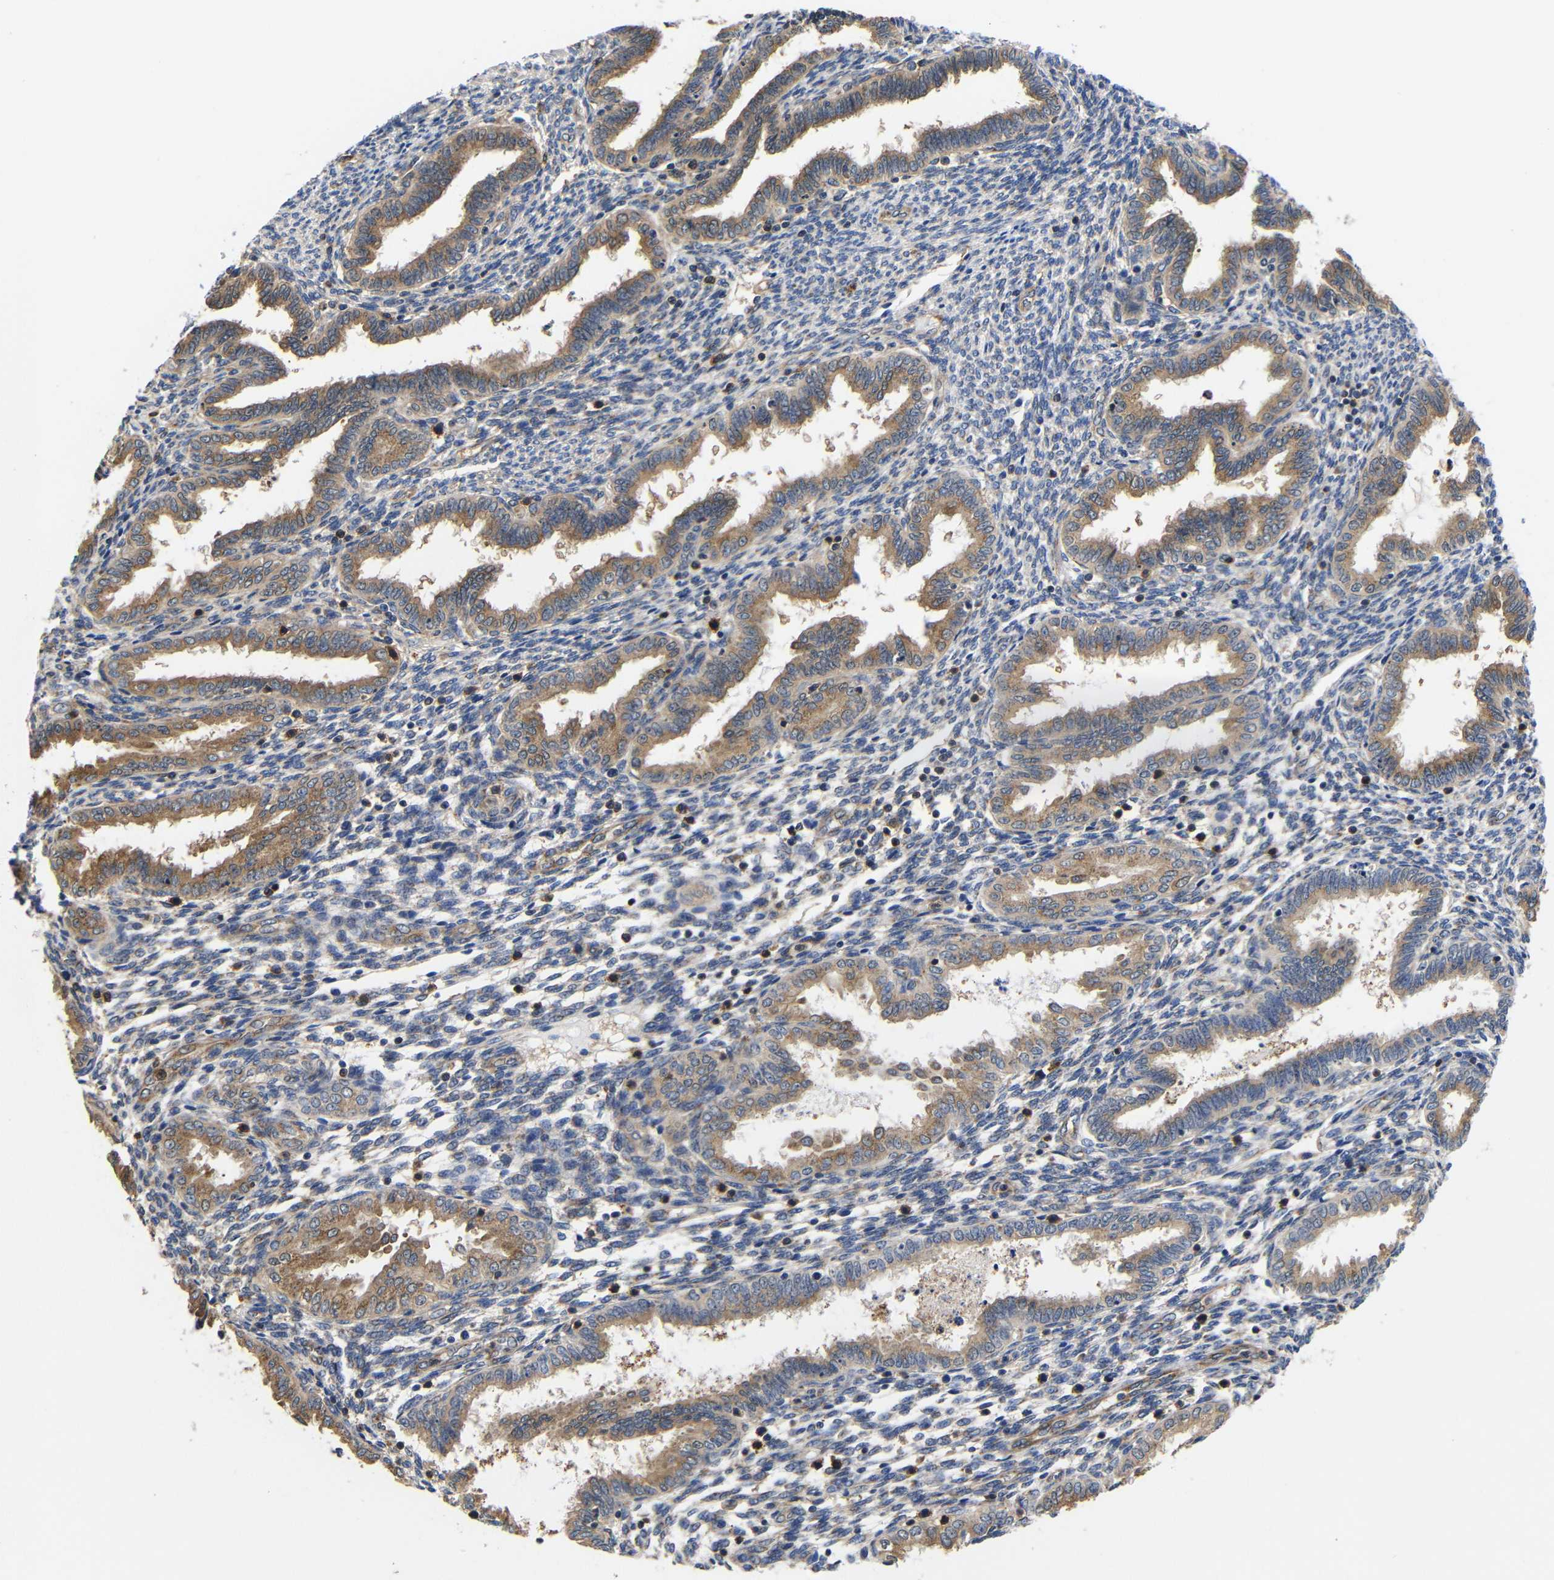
{"staining": {"intensity": "weak", "quantity": "25%-75%", "location": "cytoplasmic/membranous"}, "tissue": "endometrium", "cell_type": "Cells in endometrial stroma", "image_type": "normal", "snomed": [{"axis": "morphology", "description": "Normal tissue, NOS"}, {"axis": "topography", "description": "Endometrium"}], "caption": "Immunohistochemistry (DAB) staining of benign human endometrium demonstrates weak cytoplasmic/membranous protein staining in approximately 25%-75% of cells in endometrial stroma.", "gene": "LRRCC1", "patient": {"sex": "female", "age": 33}}